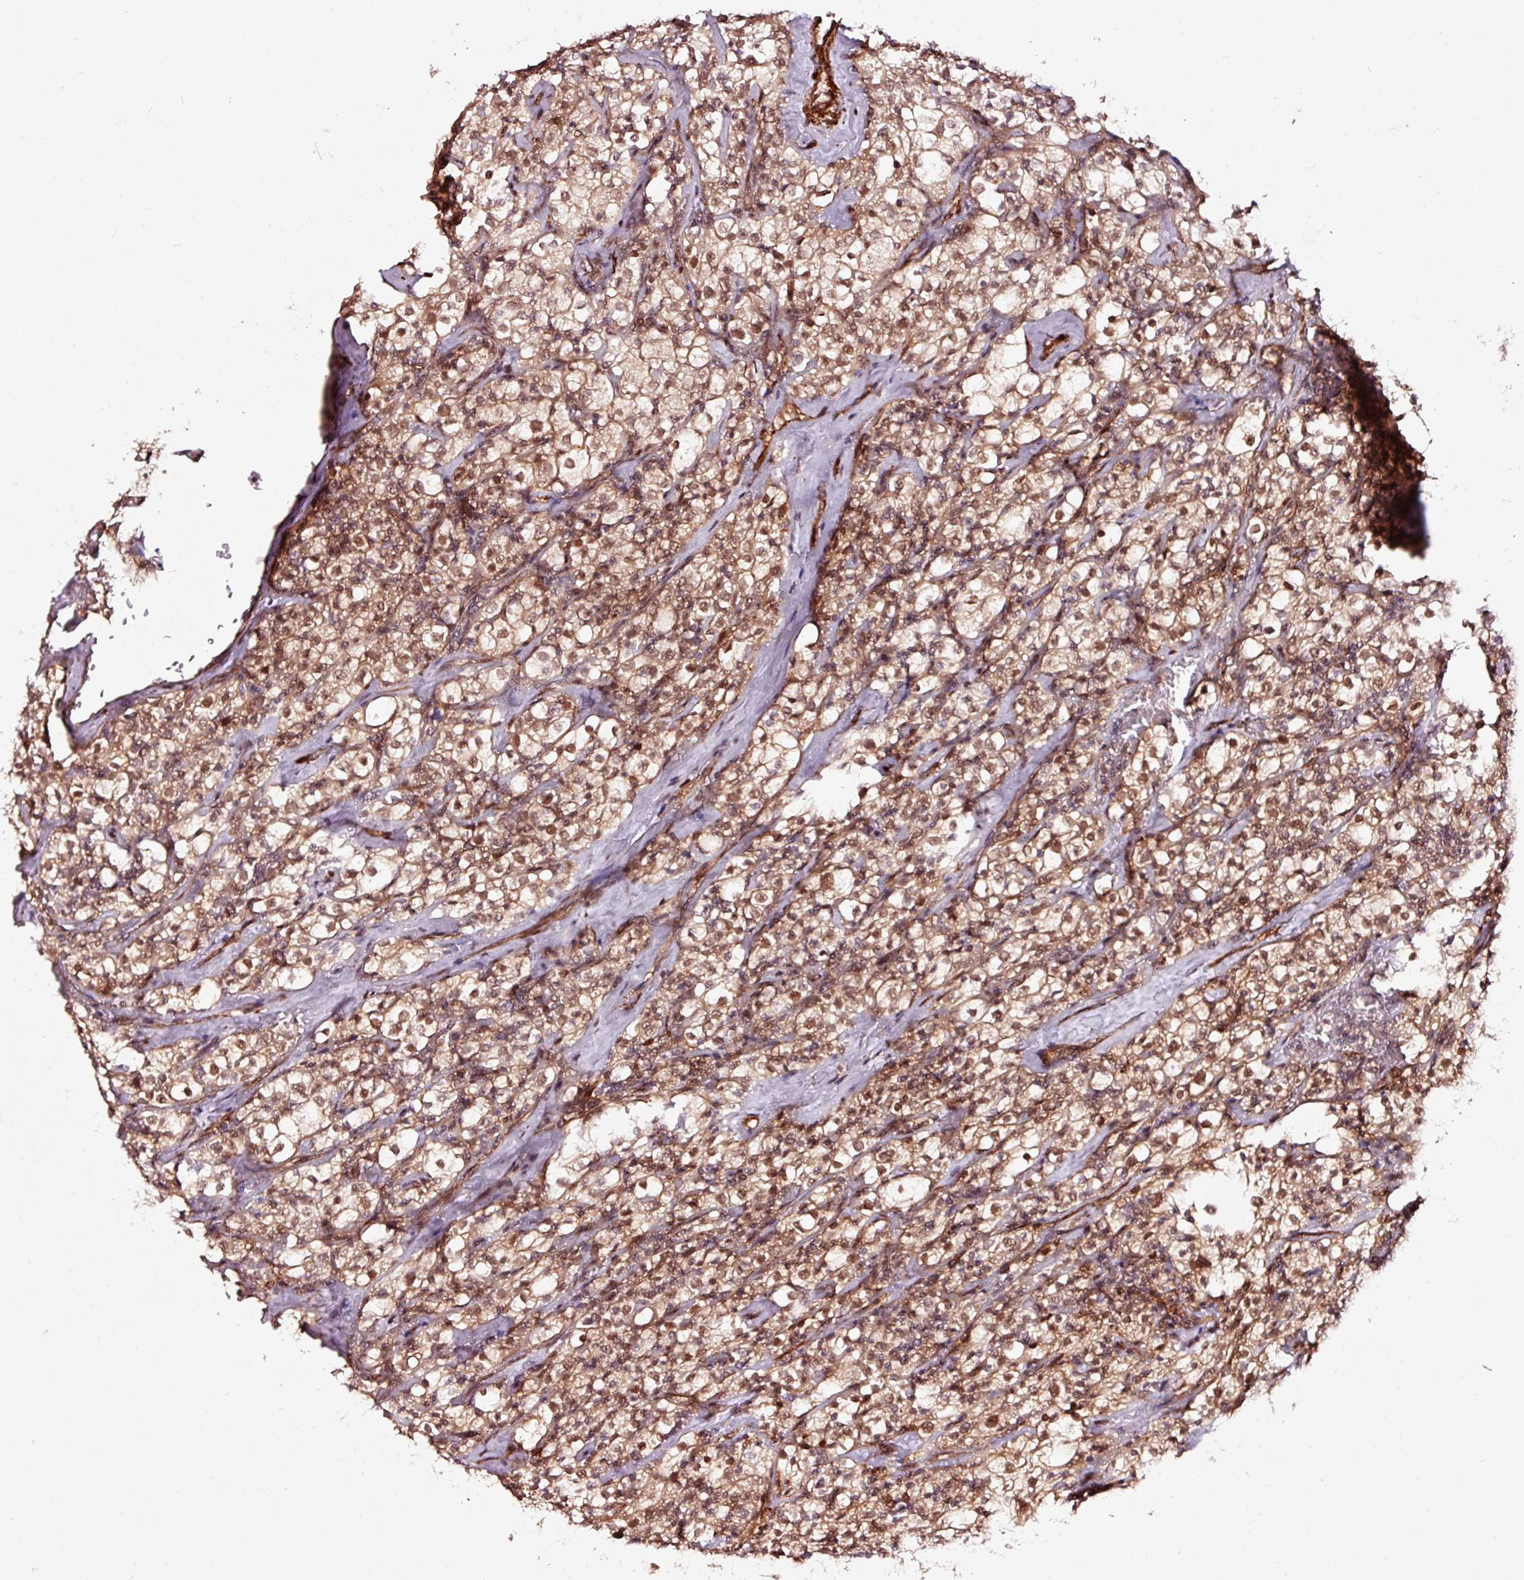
{"staining": {"intensity": "moderate", "quantity": ">75%", "location": "nuclear"}, "tissue": "renal cancer", "cell_type": "Tumor cells", "image_type": "cancer", "snomed": [{"axis": "morphology", "description": "Adenocarcinoma, NOS"}, {"axis": "topography", "description": "Kidney"}], "caption": "Moderate nuclear staining is seen in about >75% of tumor cells in renal cancer.", "gene": "TPM1", "patient": {"sex": "female", "age": 74}}